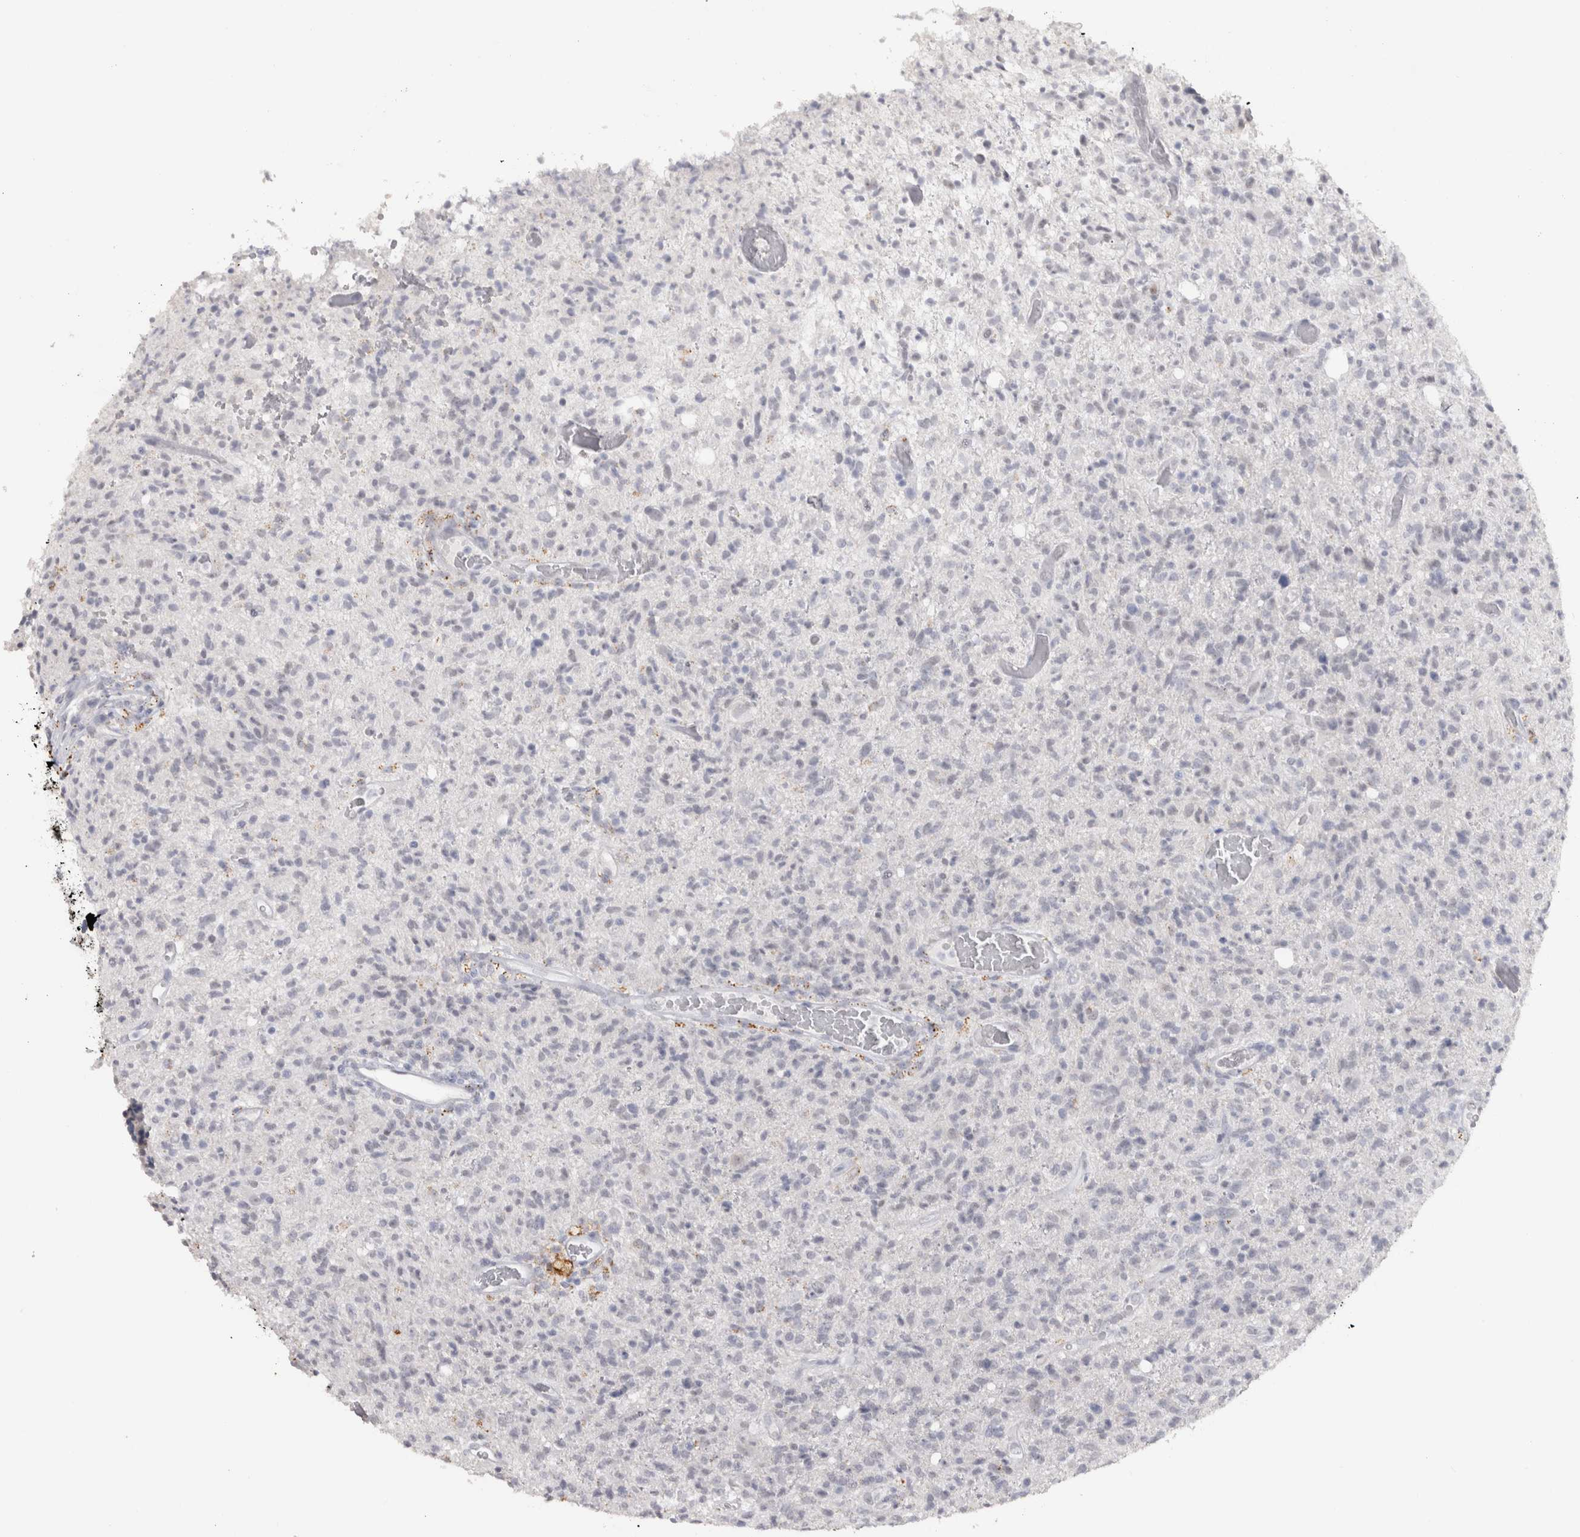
{"staining": {"intensity": "negative", "quantity": "none", "location": "none"}, "tissue": "glioma", "cell_type": "Tumor cells", "image_type": "cancer", "snomed": [{"axis": "morphology", "description": "Glioma, malignant, High grade"}, {"axis": "topography", "description": "Brain"}], "caption": "Immunohistochemistry (IHC) histopathology image of neoplastic tissue: human glioma stained with DAB exhibits no significant protein staining in tumor cells.", "gene": "CDH17", "patient": {"sex": "female", "age": 57}}